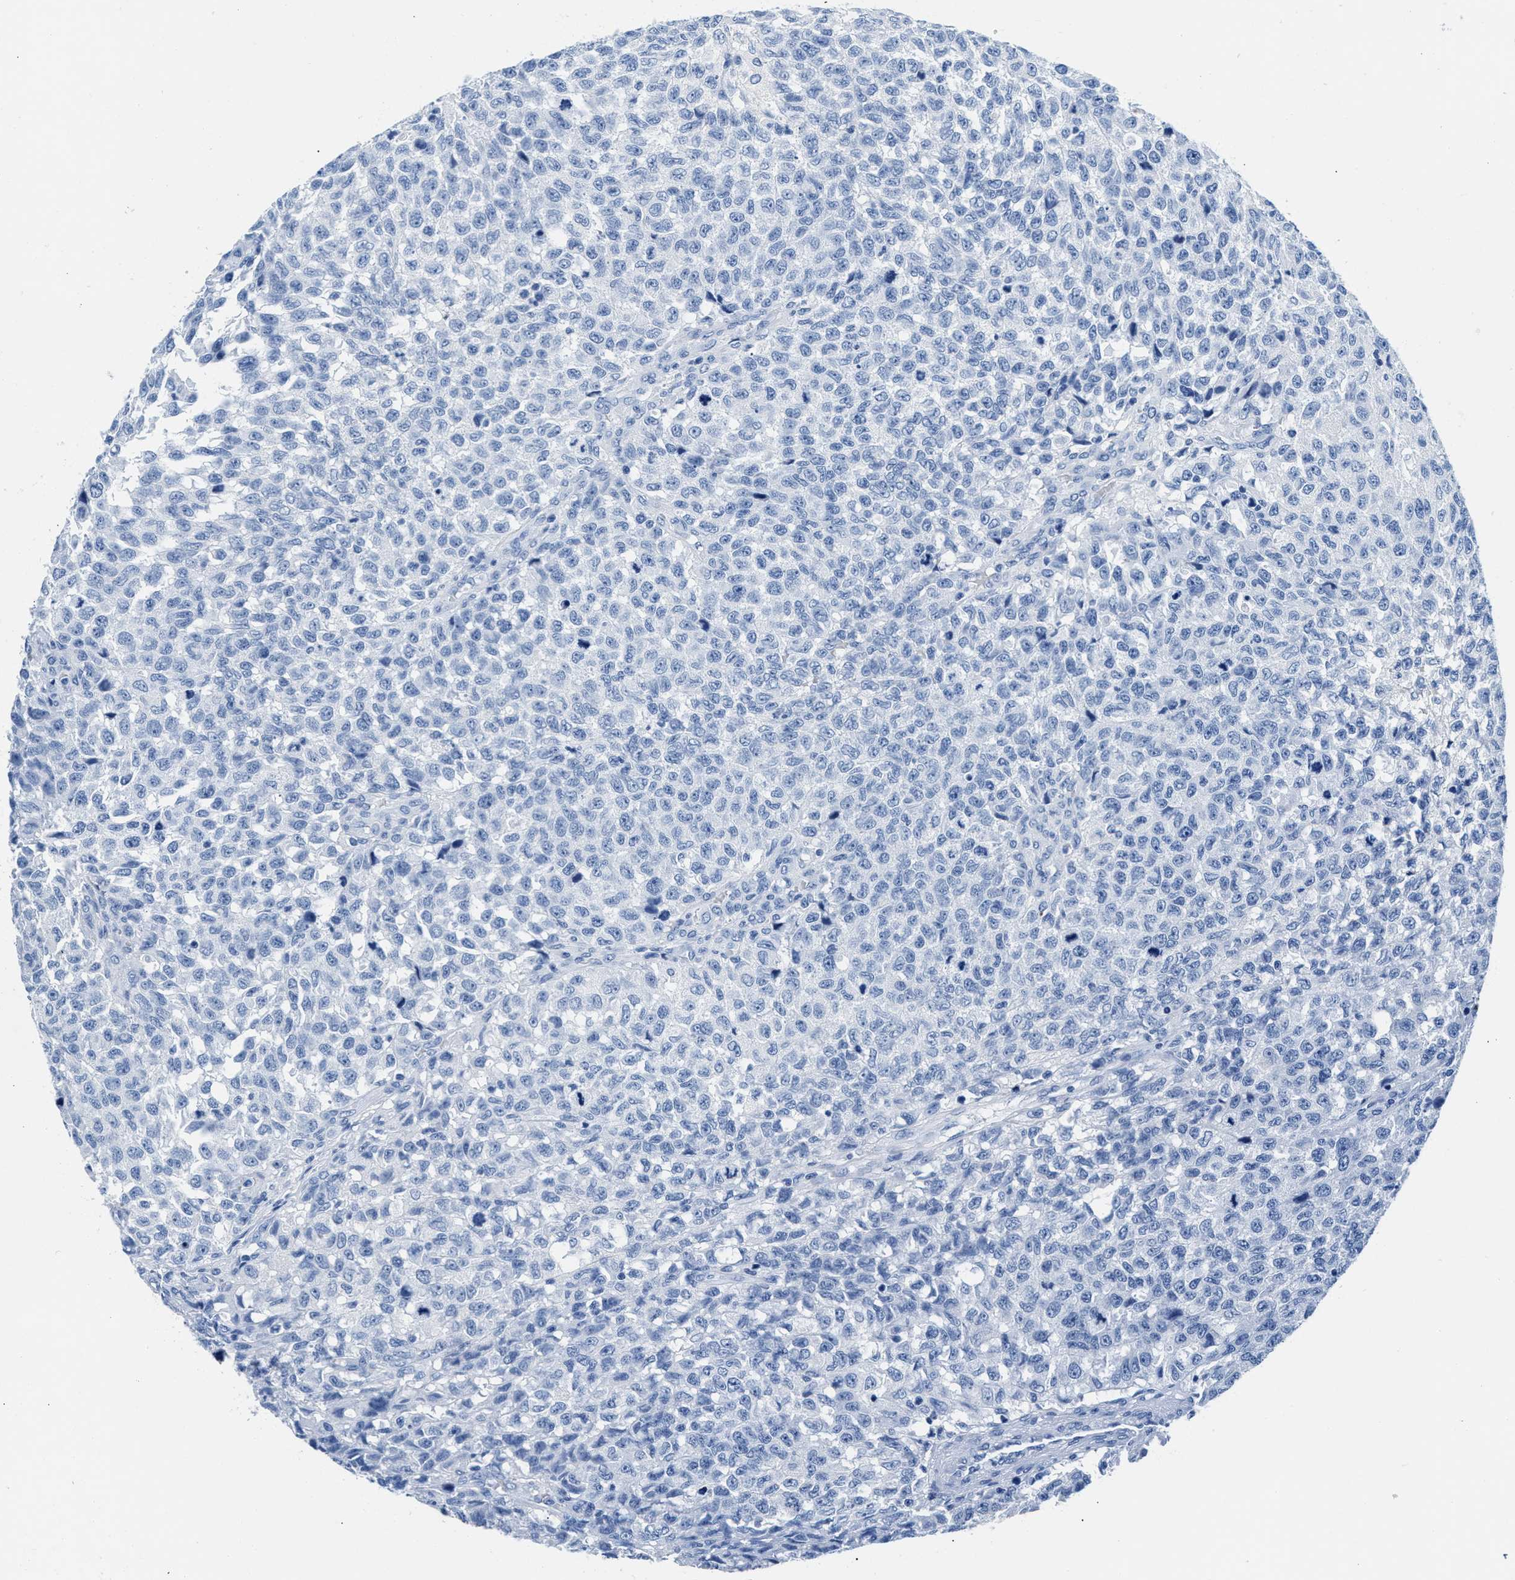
{"staining": {"intensity": "negative", "quantity": "none", "location": "none"}, "tissue": "testis cancer", "cell_type": "Tumor cells", "image_type": "cancer", "snomed": [{"axis": "morphology", "description": "Seminoma, NOS"}, {"axis": "topography", "description": "Testis"}], "caption": "Testis seminoma was stained to show a protein in brown. There is no significant staining in tumor cells. The staining was performed using DAB (3,3'-diaminobenzidine) to visualize the protein expression in brown, while the nuclei were stained in blue with hematoxylin (Magnification: 20x).", "gene": "CPS1", "patient": {"sex": "male", "age": 59}}